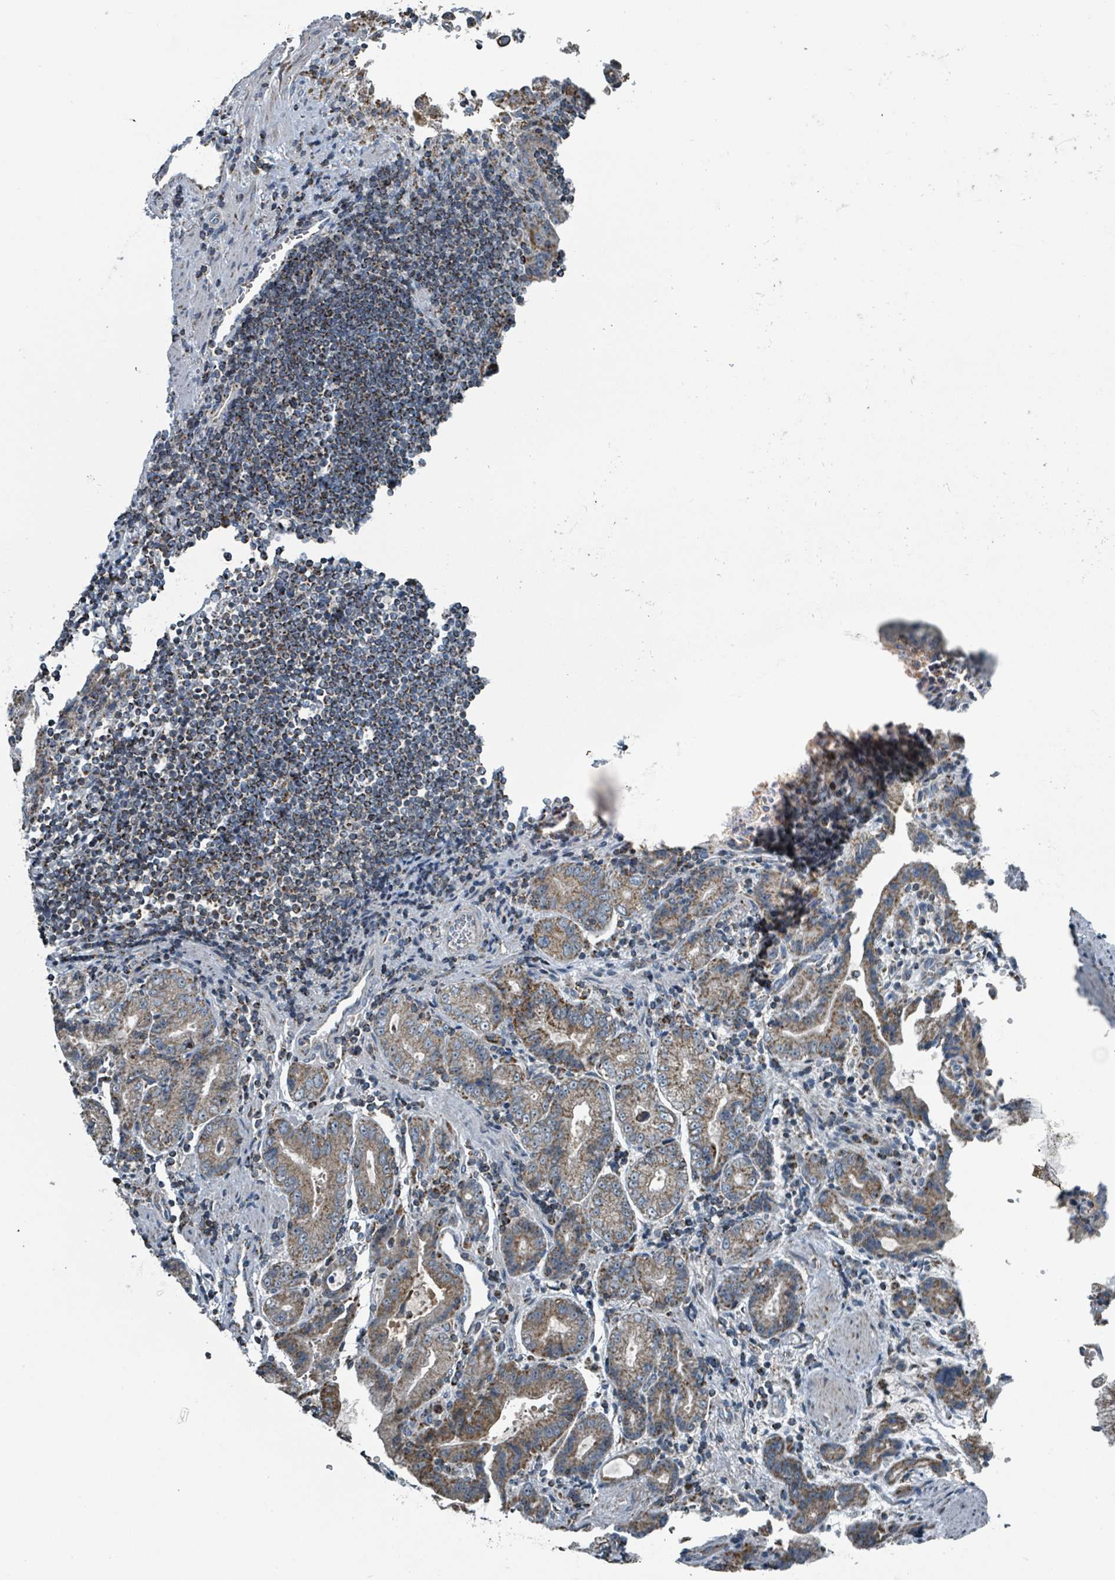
{"staining": {"intensity": "moderate", "quantity": ">75%", "location": "cytoplasmic/membranous"}, "tissue": "stomach cancer", "cell_type": "Tumor cells", "image_type": "cancer", "snomed": [{"axis": "morphology", "description": "Adenocarcinoma, NOS"}, {"axis": "topography", "description": "Stomach"}], "caption": "Stomach cancer (adenocarcinoma) stained for a protein shows moderate cytoplasmic/membranous positivity in tumor cells.", "gene": "ABHD18", "patient": {"sex": "male", "age": 62}}